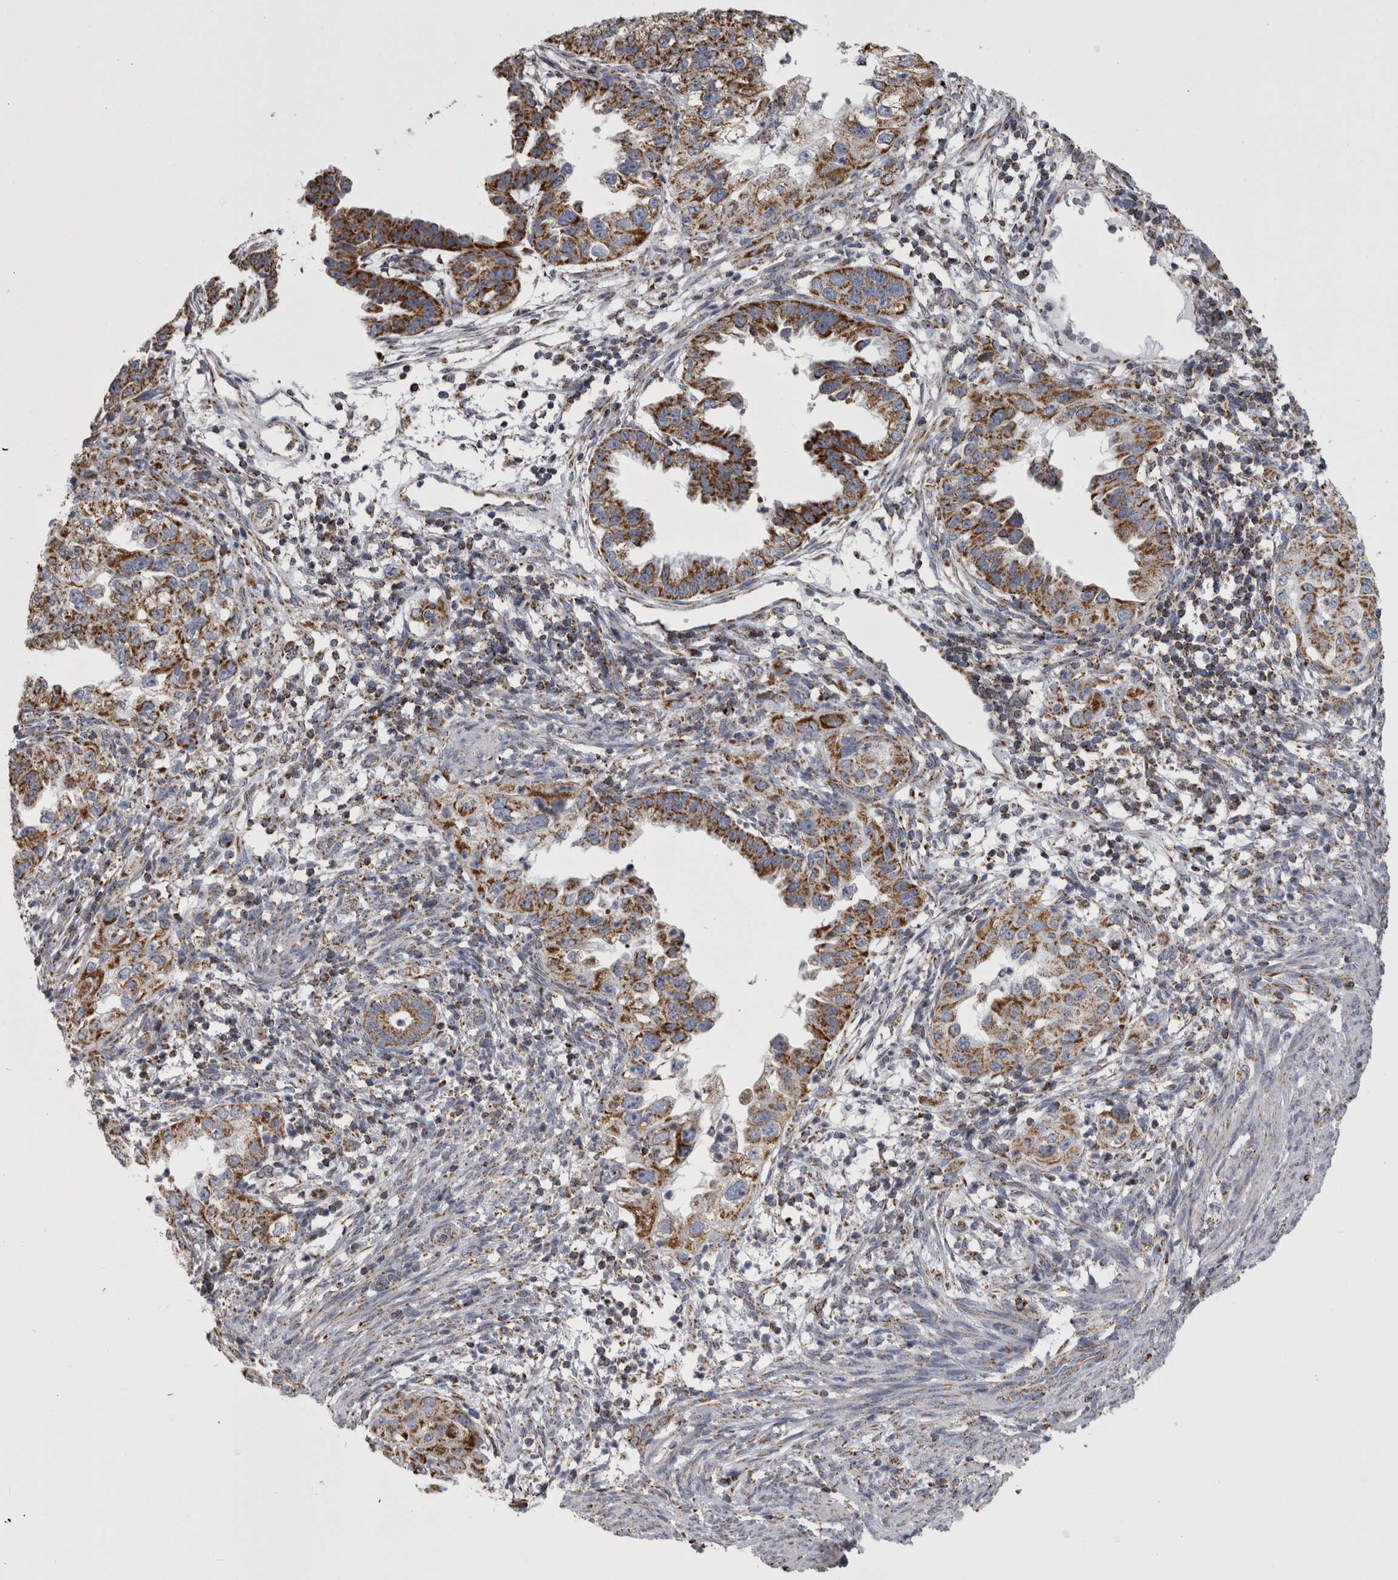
{"staining": {"intensity": "strong", "quantity": ">75%", "location": "cytoplasmic/membranous"}, "tissue": "endometrial cancer", "cell_type": "Tumor cells", "image_type": "cancer", "snomed": [{"axis": "morphology", "description": "Adenocarcinoma, NOS"}, {"axis": "topography", "description": "Endometrium"}], "caption": "The photomicrograph reveals a brown stain indicating the presence of a protein in the cytoplasmic/membranous of tumor cells in endometrial cancer (adenocarcinoma). (DAB (3,3'-diaminobenzidine) = brown stain, brightfield microscopy at high magnification).", "gene": "MDH2", "patient": {"sex": "female", "age": 85}}